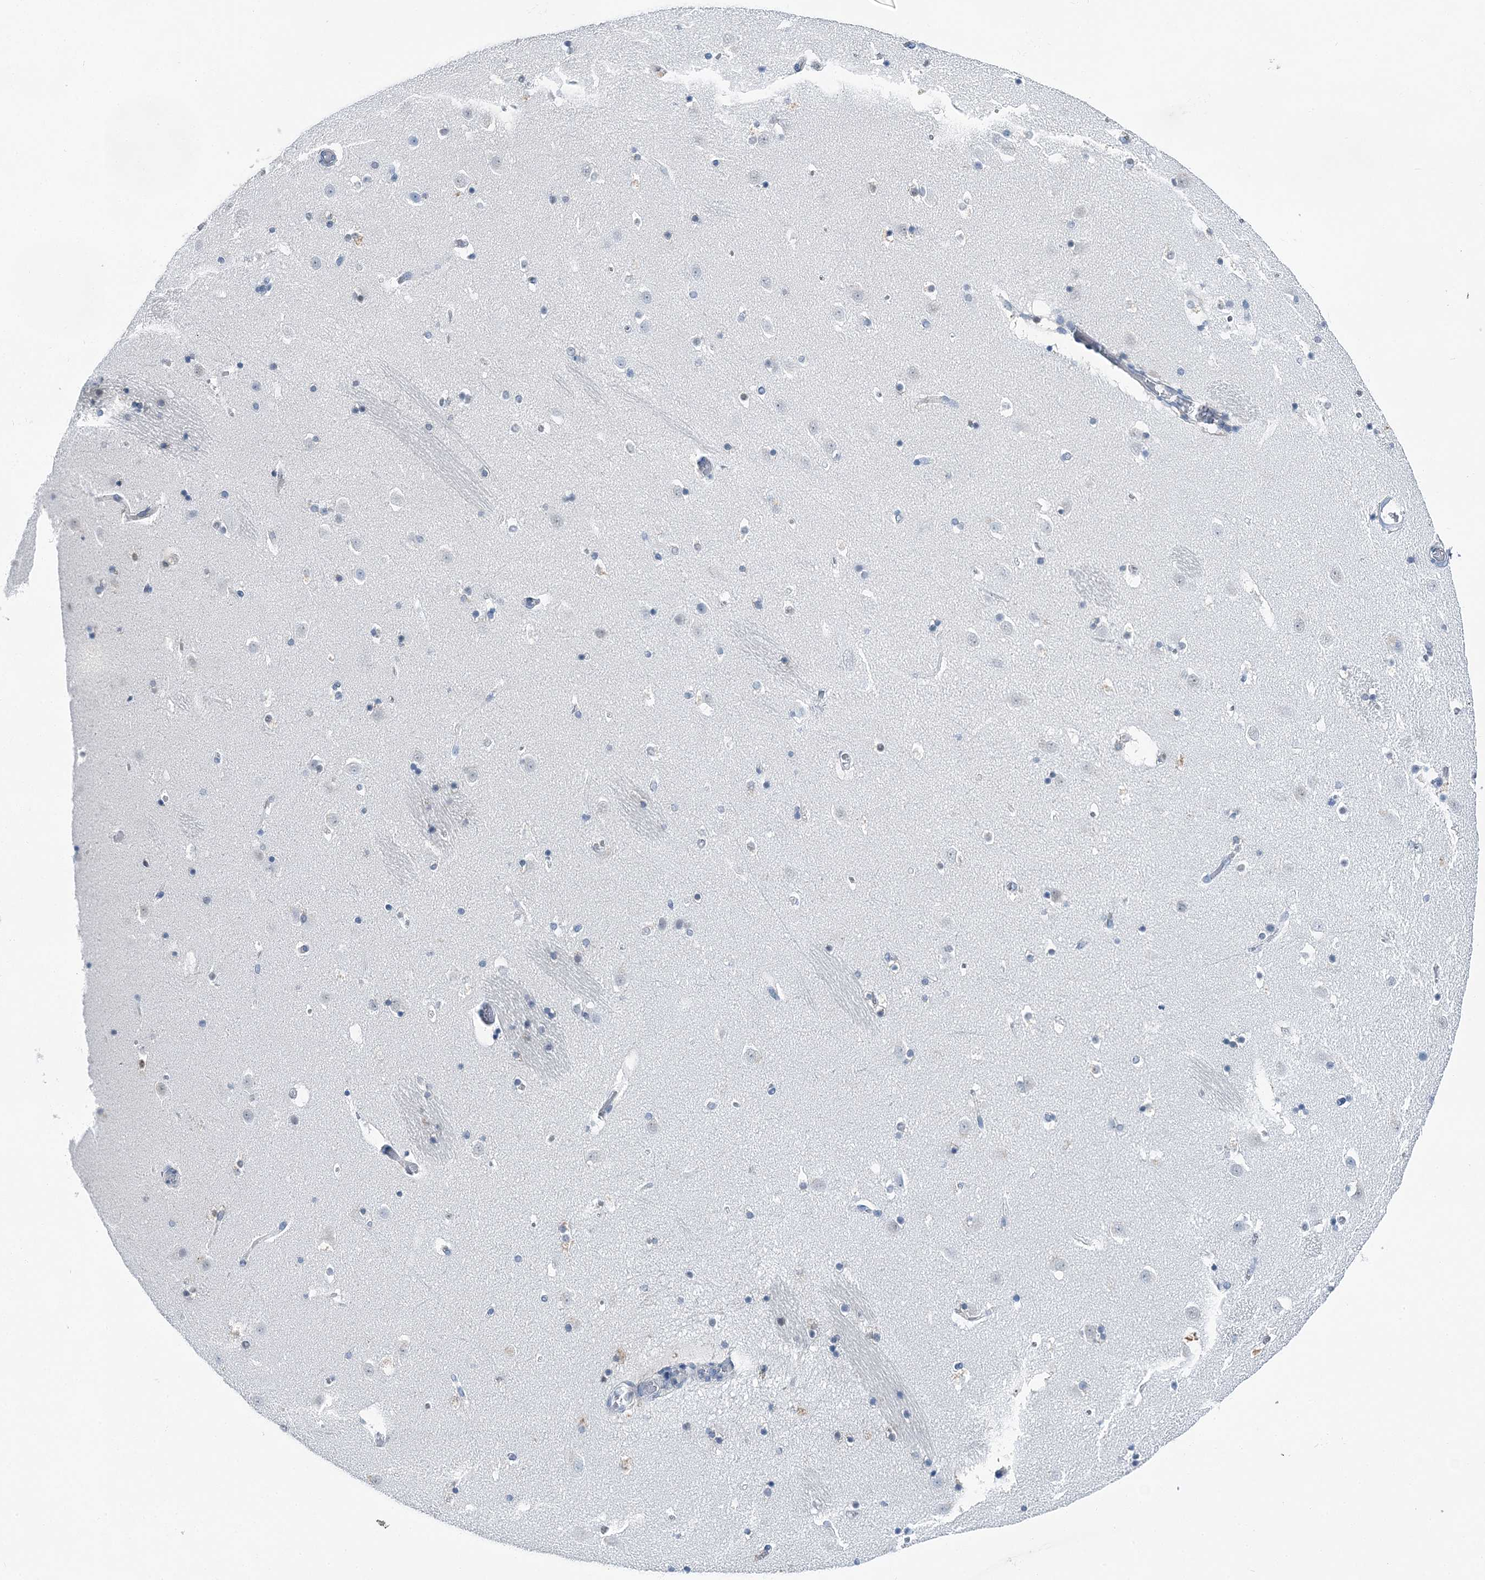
{"staining": {"intensity": "weak", "quantity": "<25%", "location": "cytoplasmic/membranous"}, "tissue": "caudate", "cell_type": "Glial cells", "image_type": "normal", "snomed": [{"axis": "morphology", "description": "Normal tissue, NOS"}, {"axis": "topography", "description": "Lateral ventricle wall"}], "caption": "A high-resolution histopathology image shows IHC staining of unremarkable caudate, which displays no significant positivity in glial cells.", "gene": "HAT1", "patient": {"sex": "male", "age": 45}}